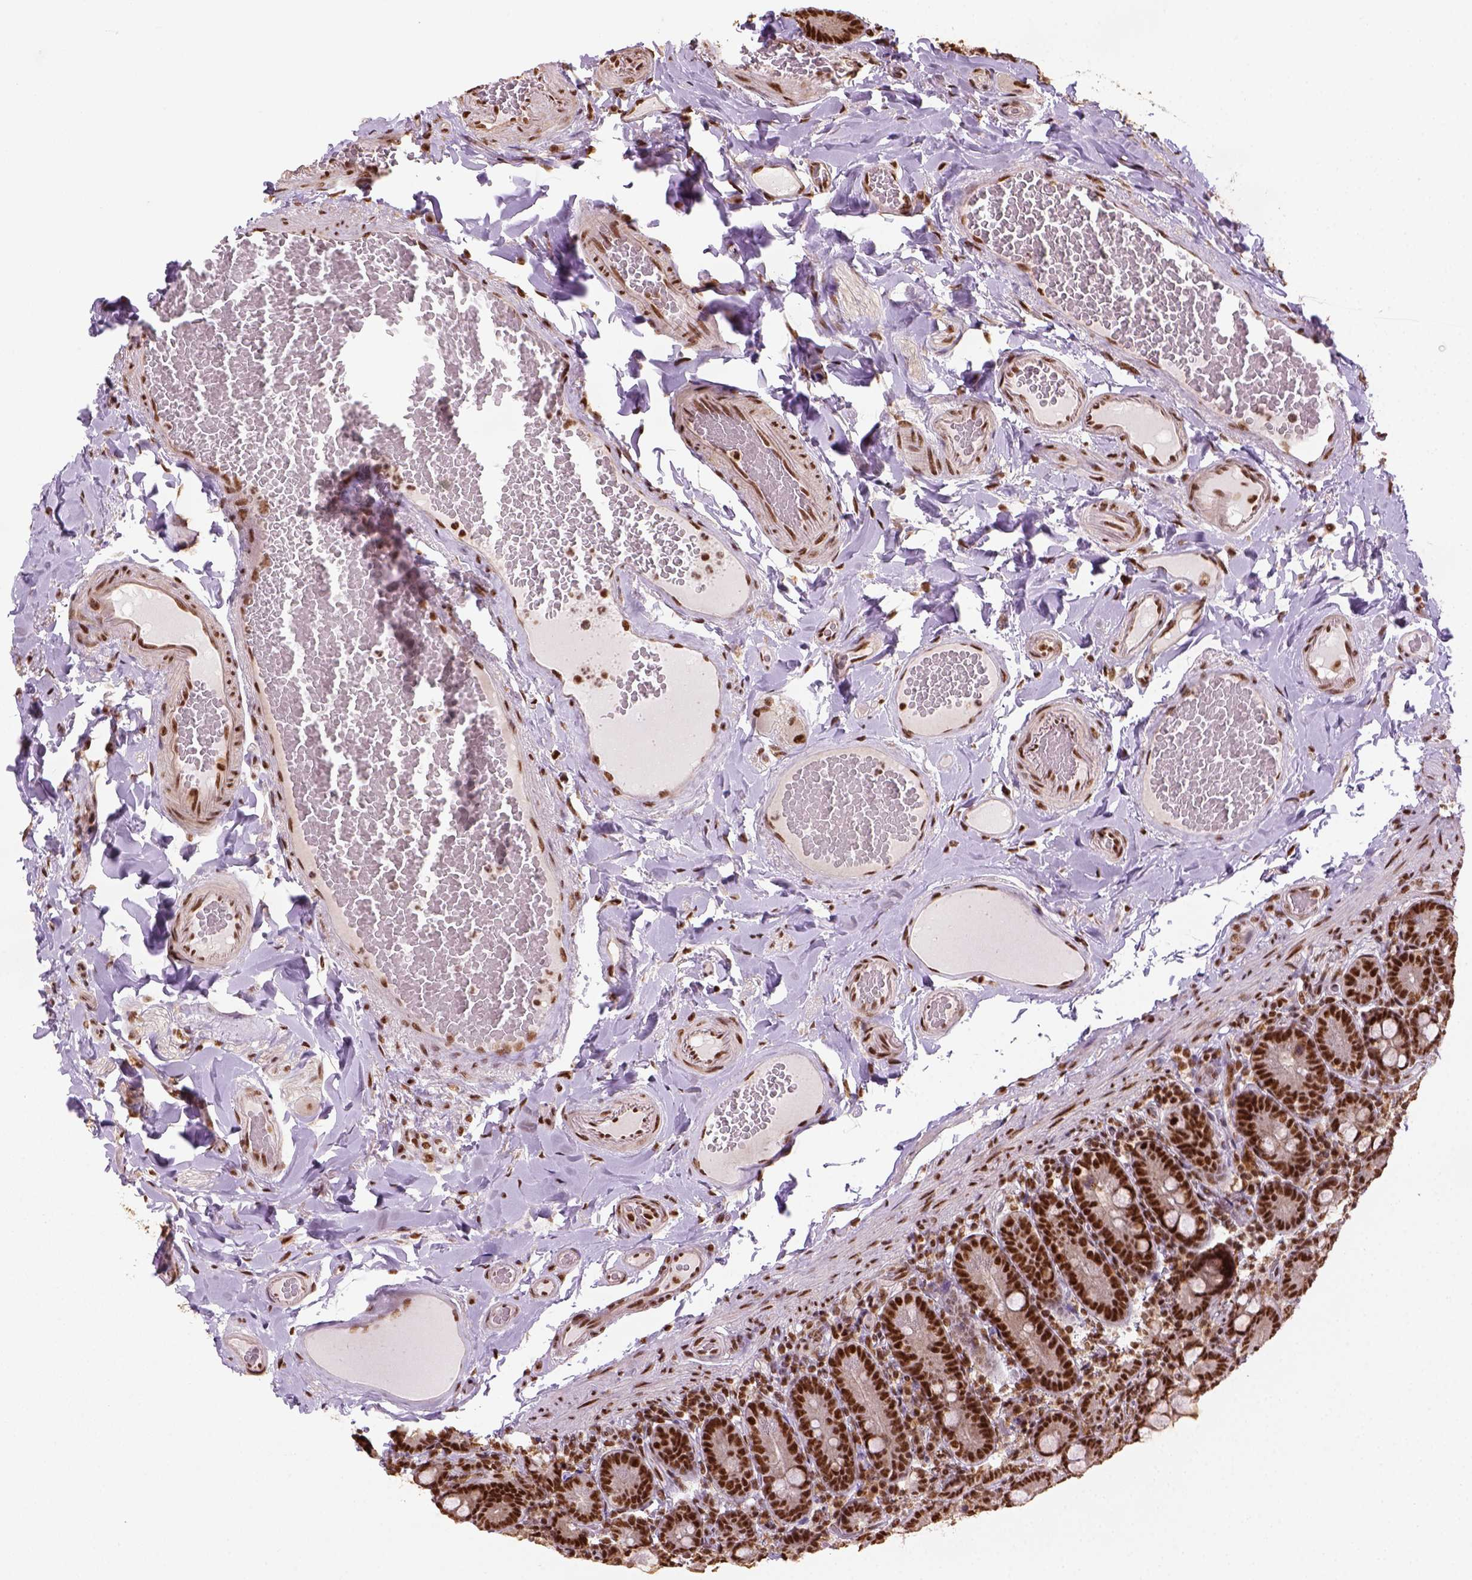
{"staining": {"intensity": "strong", "quantity": ">75%", "location": "nuclear"}, "tissue": "duodenum", "cell_type": "Glandular cells", "image_type": "normal", "snomed": [{"axis": "morphology", "description": "Normal tissue, NOS"}, {"axis": "topography", "description": "Duodenum"}], "caption": "A high-resolution image shows immunohistochemistry (IHC) staining of benign duodenum, which reveals strong nuclear positivity in about >75% of glandular cells.", "gene": "CCAR1", "patient": {"sex": "female", "age": 62}}